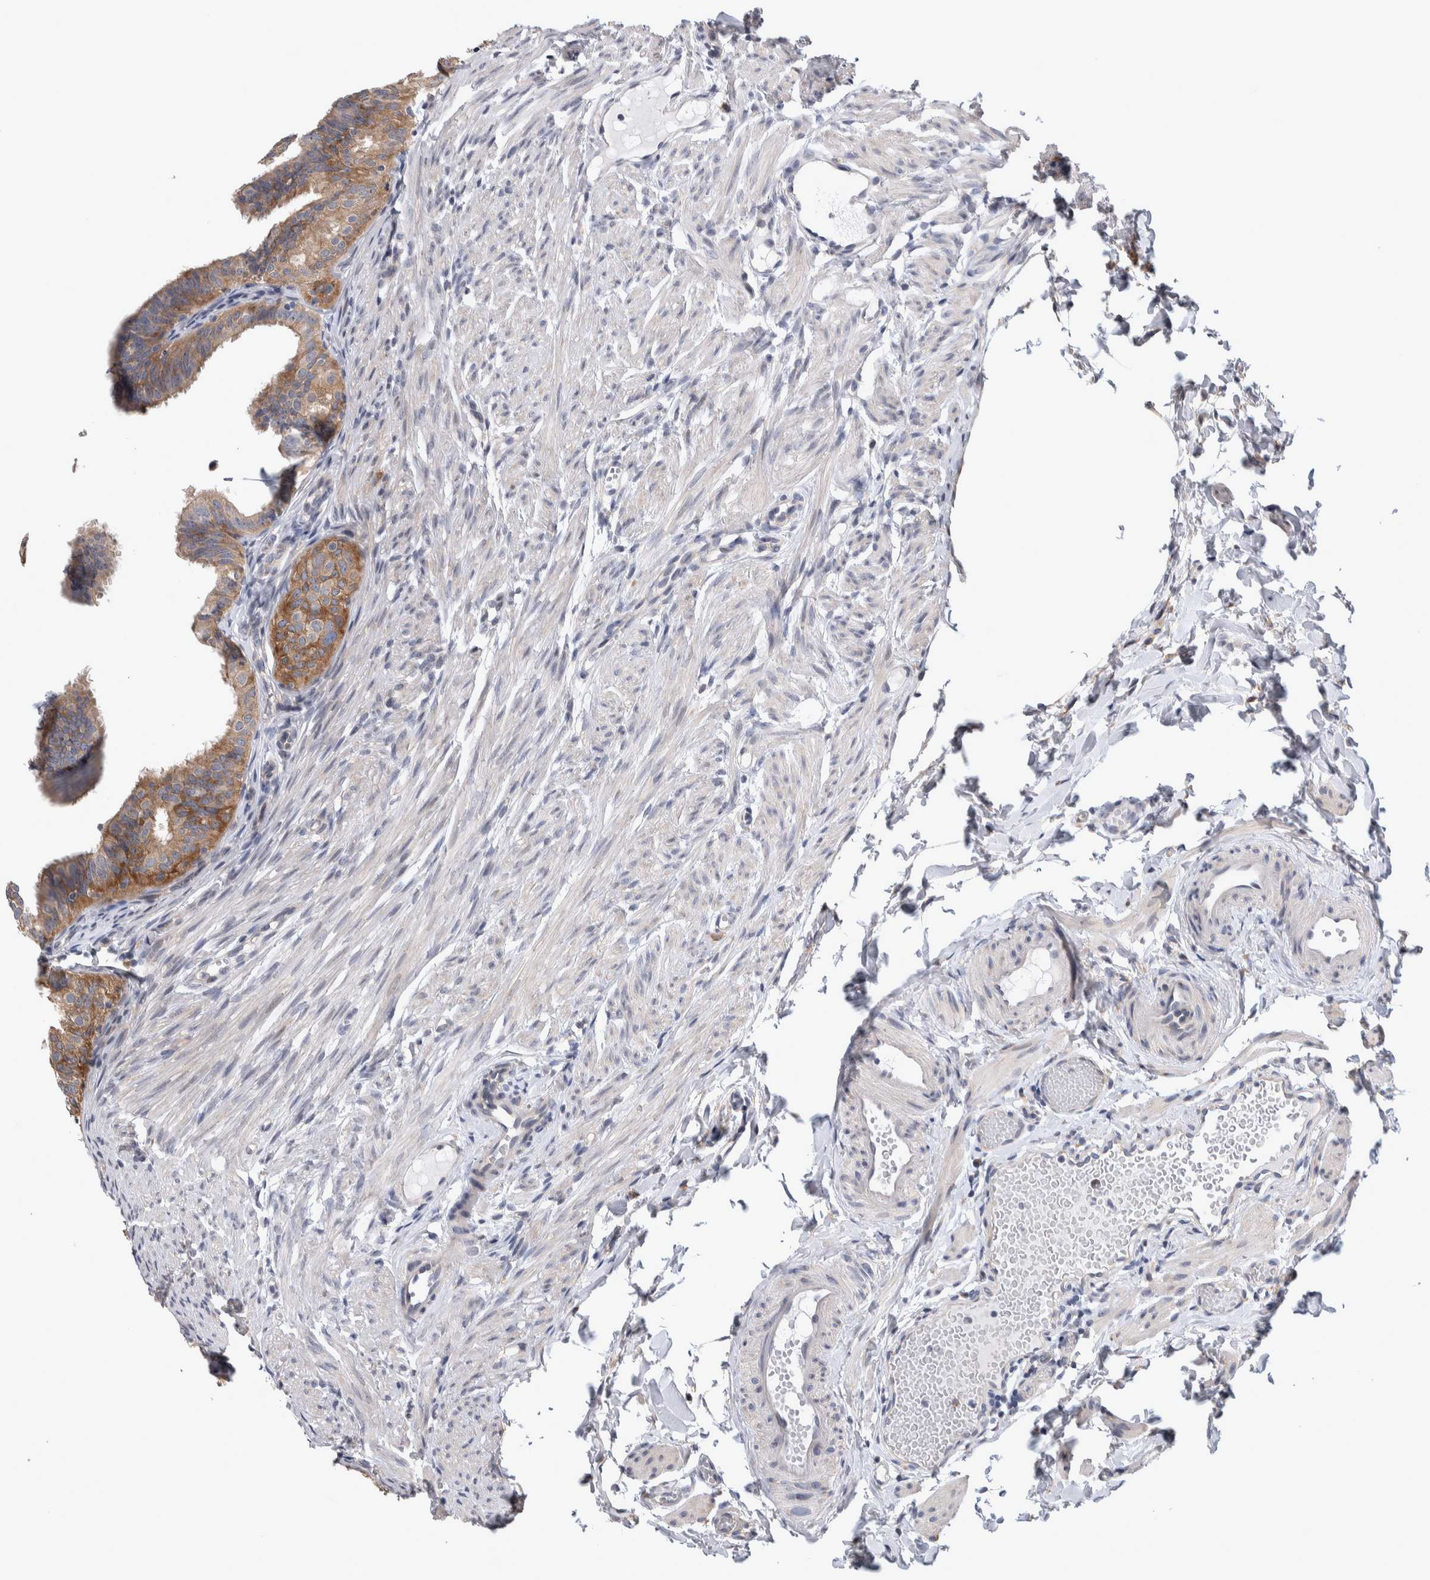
{"staining": {"intensity": "moderate", "quantity": "25%-75%", "location": "cytoplasmic/membranous"}, "tissue": "fallopian tube", "cell_type": "Glandular cells", "image_type": "normal", "snomed": [{"axis": "morphology", "description": "Normal tissue, NOS"}, {"axis": "topography", "description": "Fallopian tube"}], "caption": "An image of human fallopian tube stained for a protein reveals moderate cytoplasmic/membranous brown staining in glandular cells.", "gene": "IBTK", "patient": {"sex": "female", "age": 35}}